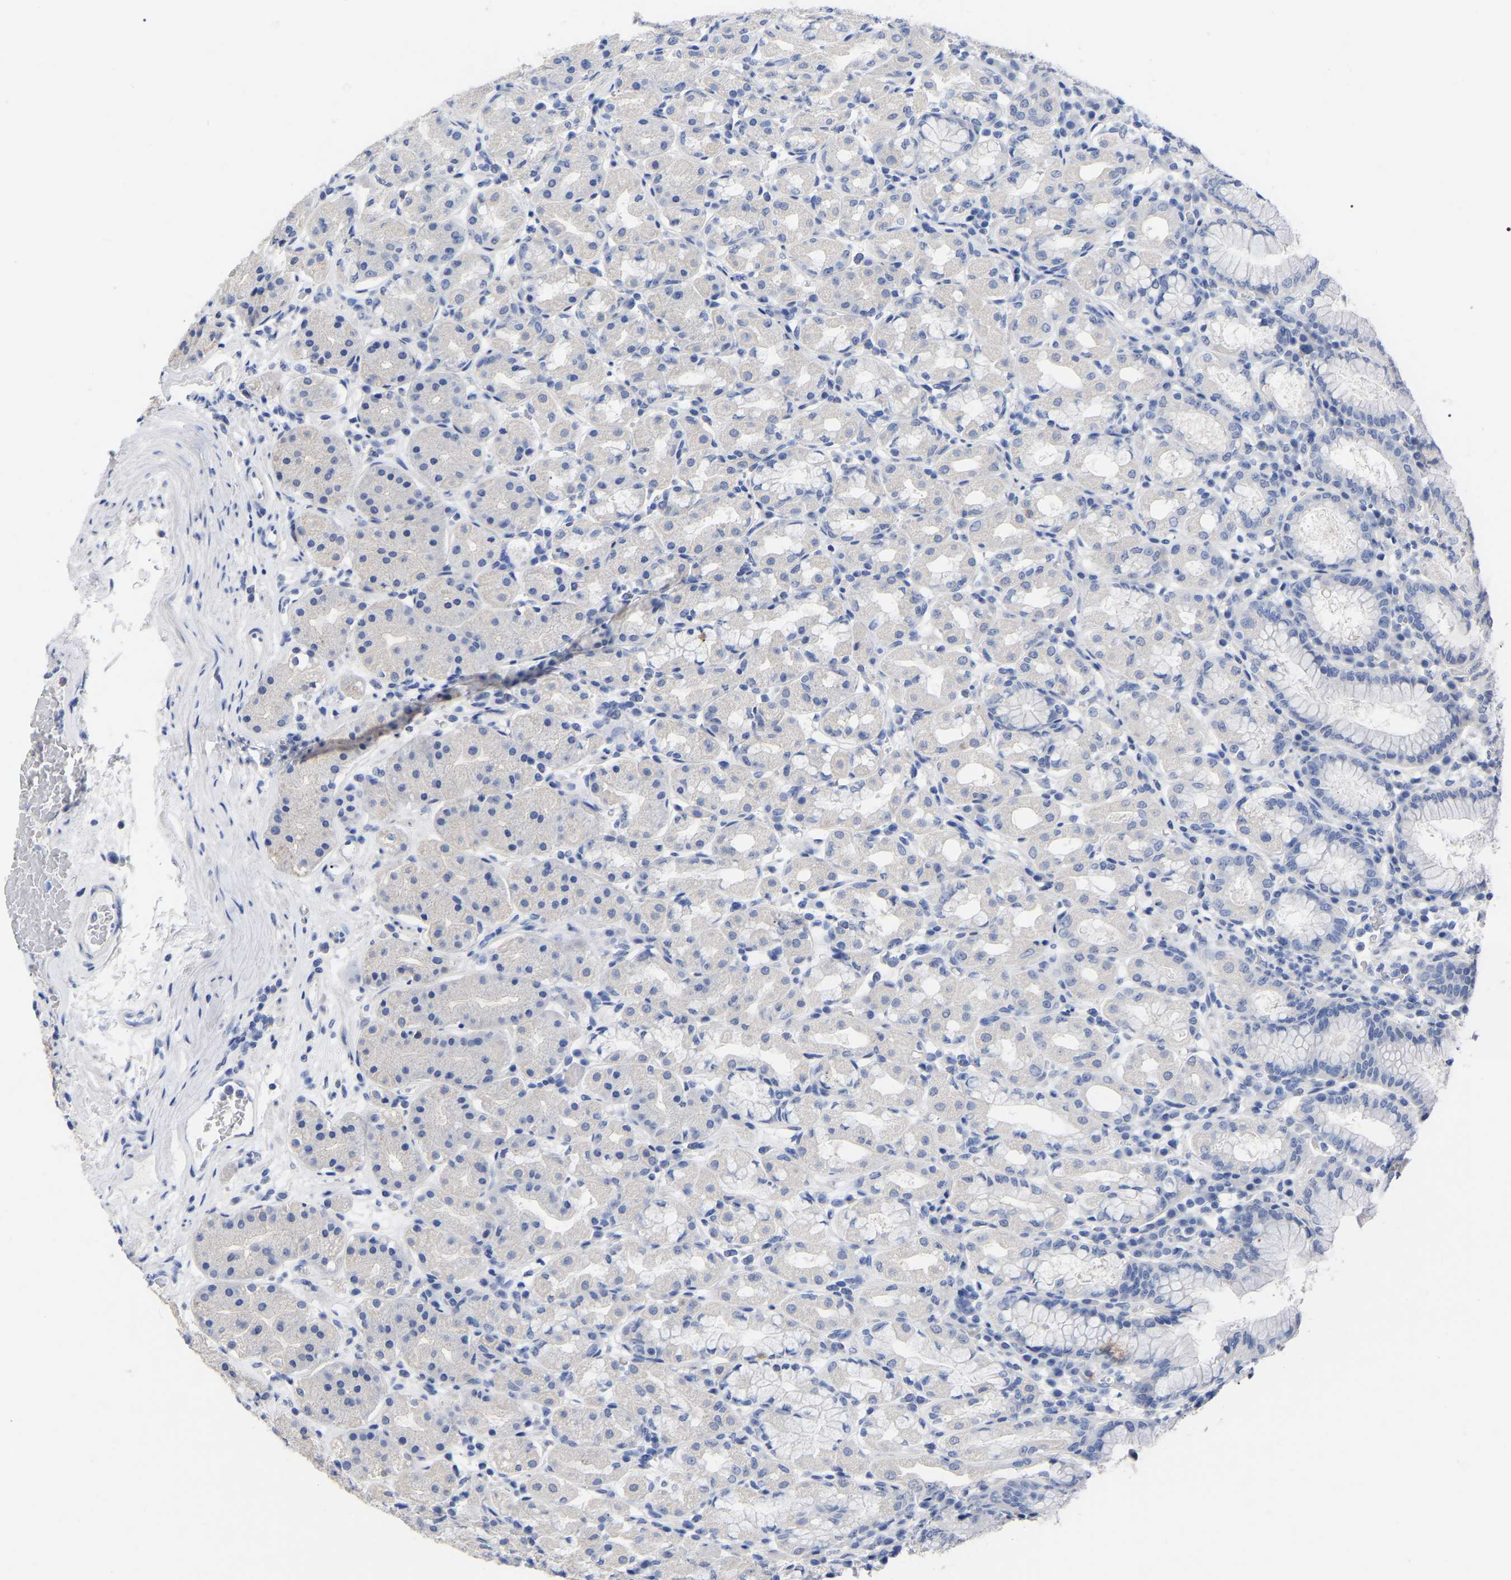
{"staining": {"intensity": "negative", "quantity": "none", "location": "none"}, "tissue": "stomach", "cell_type": "Glandular cells", "image_type": "normal", "snomed": [{"axis": "morphology", "description": "Normal tissue, NOS"}, {"axis": "topography", "description": "Stomach"}, {"axis": "topography", "description": "Stomach, lower"}], "caption": "DAB immunohistochemical staining of benign human stomach shows no significant positivity in glandular cells. (Immunohistochemistry, brightfield microscopy, high magnification).", "gene": "ANXA13", "patient": {"sex": "female", "age": 56}}